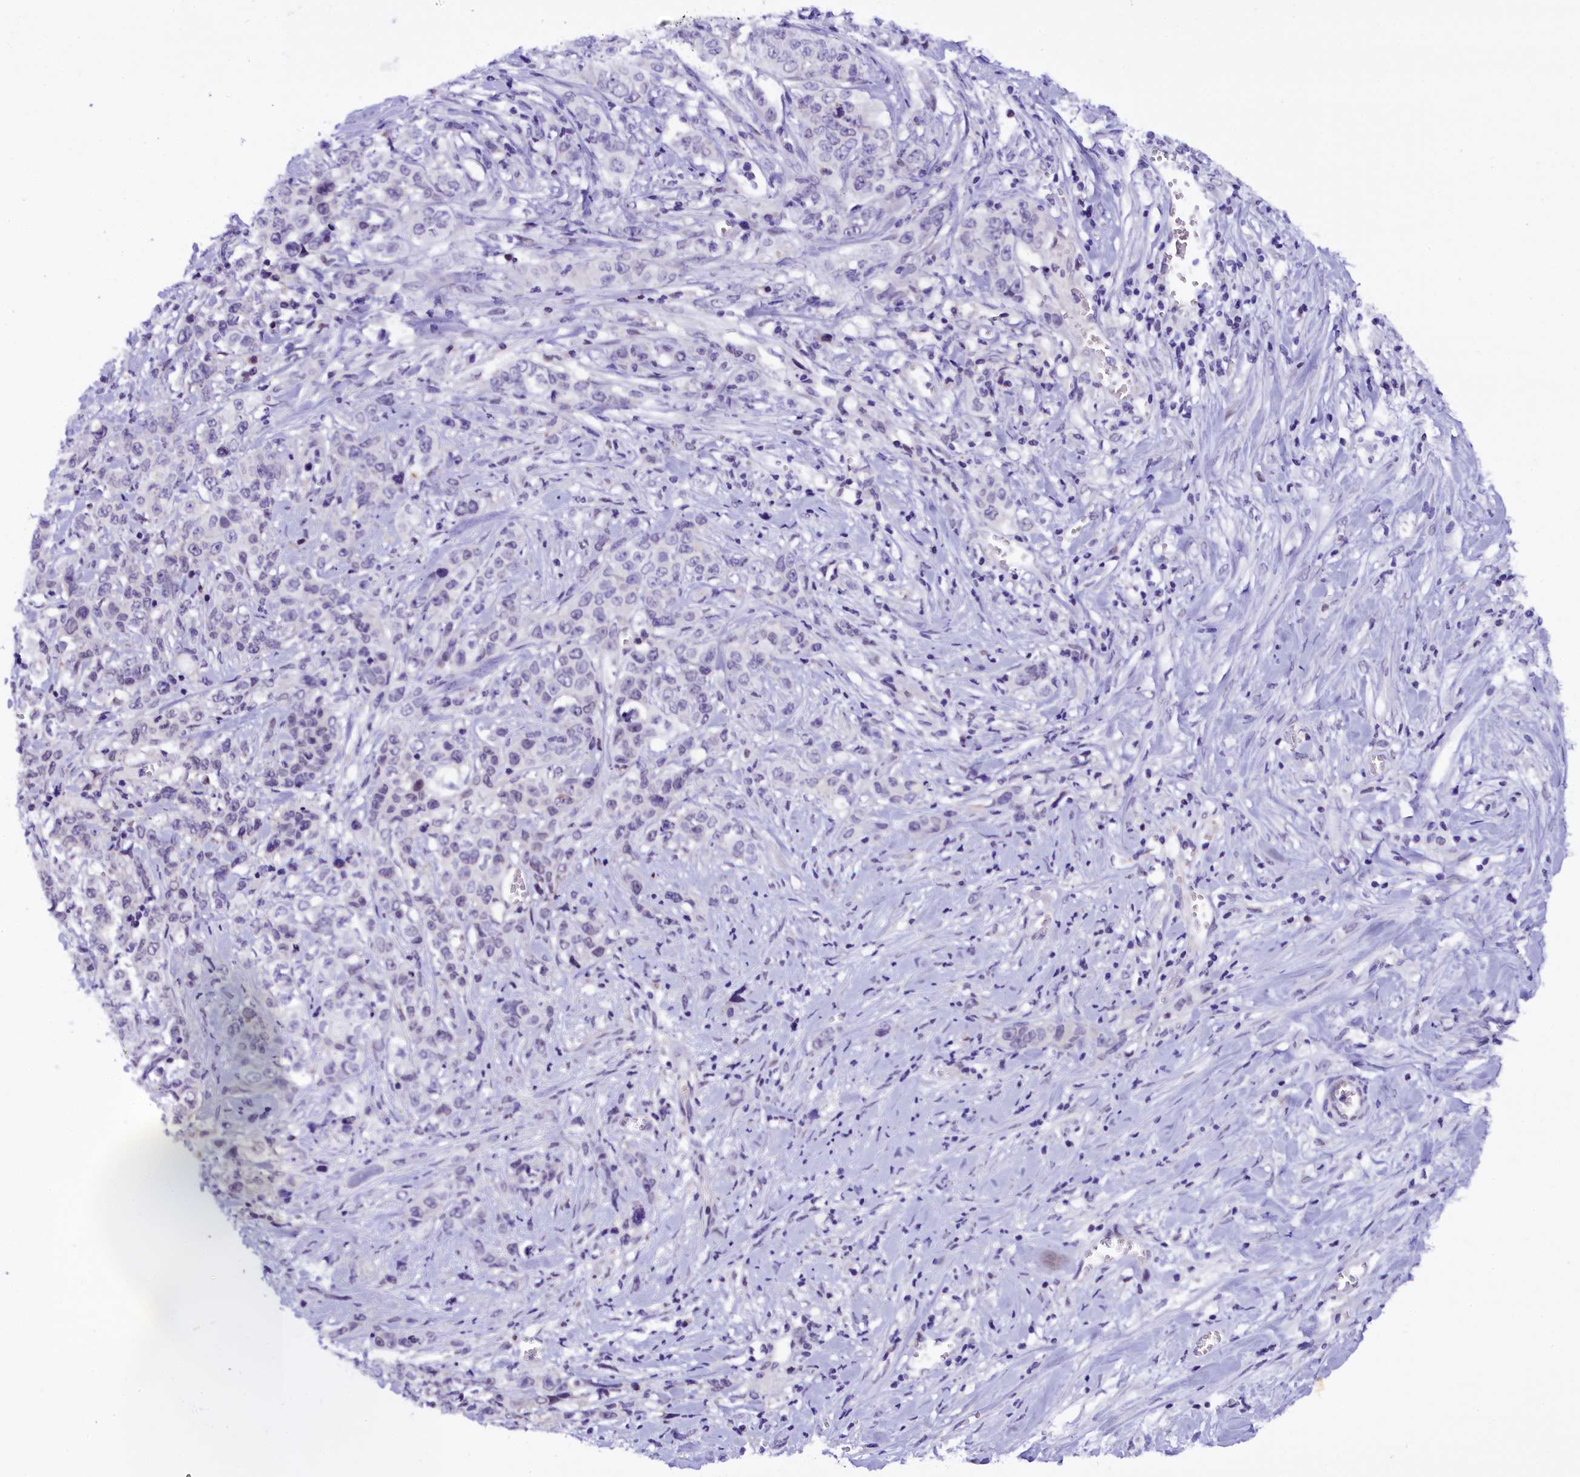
{"staining": {"intensity": "negative", "quantity": "none", "location": "none"}, "tissue": "stomach cancer", "cell_type": "Tumor cells", "image_type": "cancer", "snomed": [{"axis": "morphology", "description": "Adenocarcinoma, NOS"}, {"axis": "topography", "description": "Stomach, upper"}], "caption": "The immunohistochemistry histopathology image has no significant staining in tumor cells of stomach adenocarcinoma tissue.", "gene": "IQCN", "patient": {"sex": "male", "age": 62}}